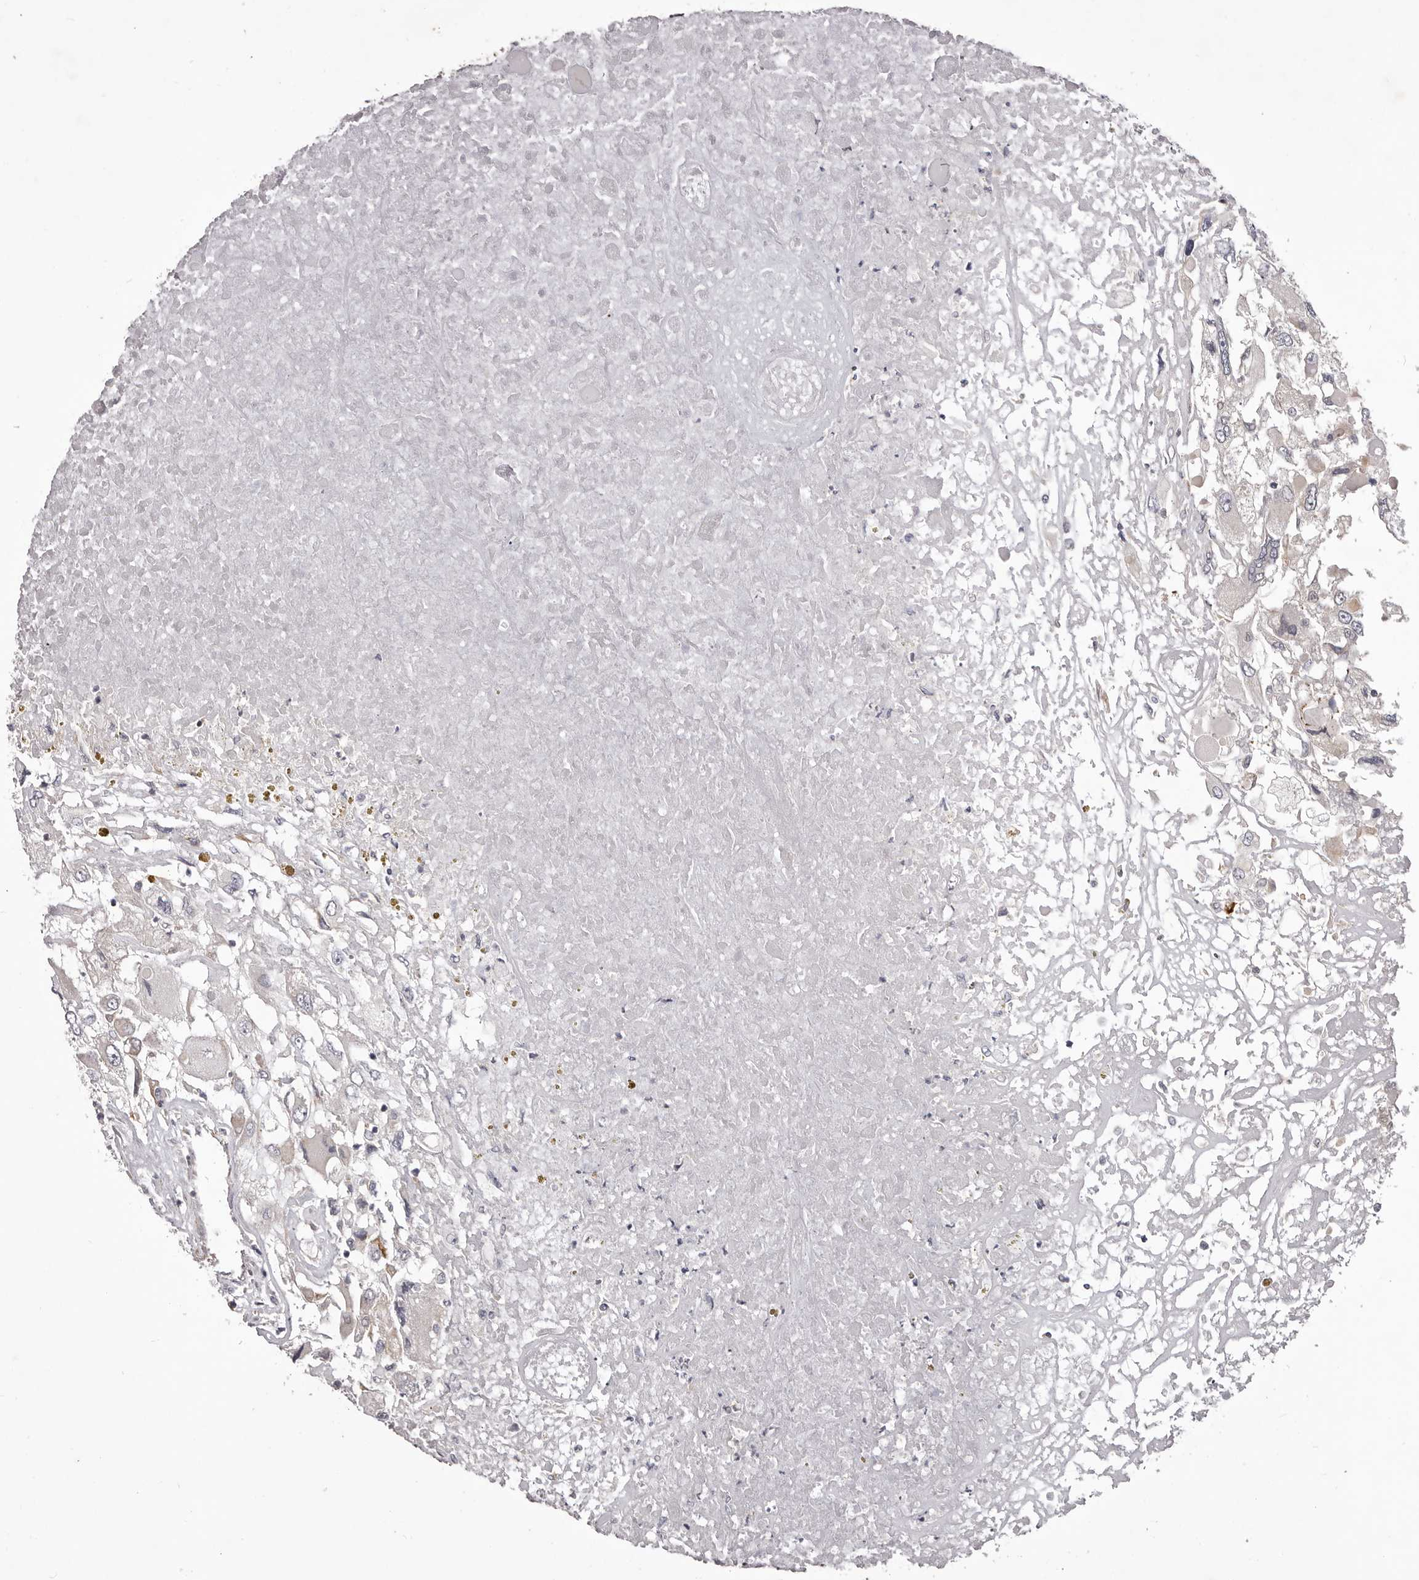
{"staining": {"intensity": "negative", "quantity": "none", "location": "none"}, "tissue": "renal cancer", "cell_type": "Tumor cells", "image_type": "cancer", "snomed": [{"axis": "morphology", "description": "Adenocarcinoma, NOS"}, {"axis": "topography", "description": "Kidney"}], "caption": "Tumor cells are negative for protein expression in human renal cancer.", "gene": "PNRC1", "patient": {"sex": "female", "age": 52}}